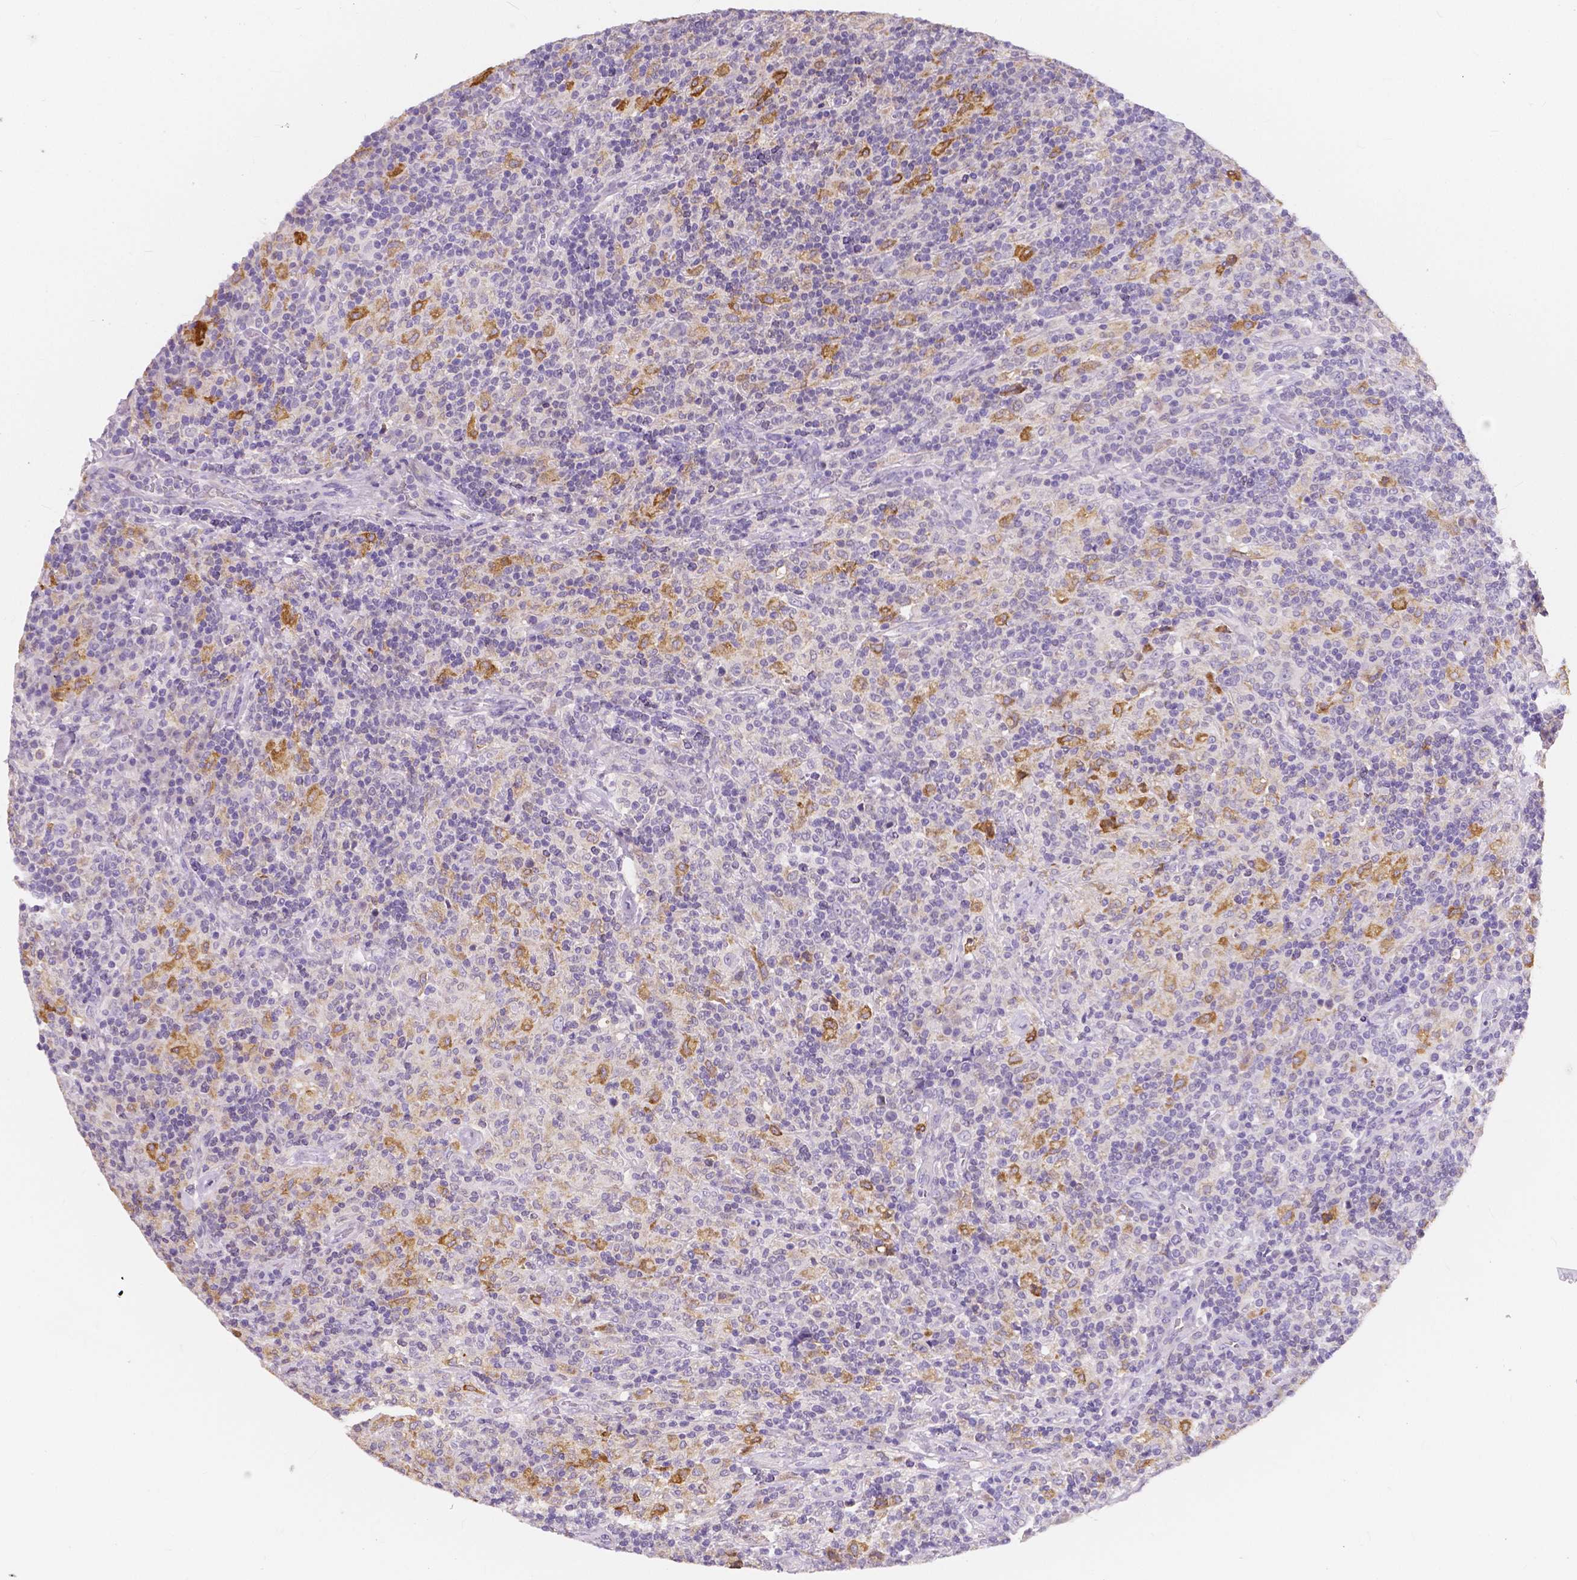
{"staining": {"intensity": "moderate", "quantity": ">75%", "location": "cytoplasmic/membranous"}, "tissue": "lymphoma", "cell_type": "Tumor cells", "image_type": "cancer", "snomed": [{"axis": "morphology", "description": "Hodgkin's disease, NOS"}, {"axis": "topography", "description": "Lymph node"}], "caption": "There is medium levels of moderate cytoplasmic/membranous staining in tumor cells of lymphoma, as demonstrated by immunohistochemical staining (brown color).", "gene": "ACP5", "patient": {"sex": "male", "age": 70}}